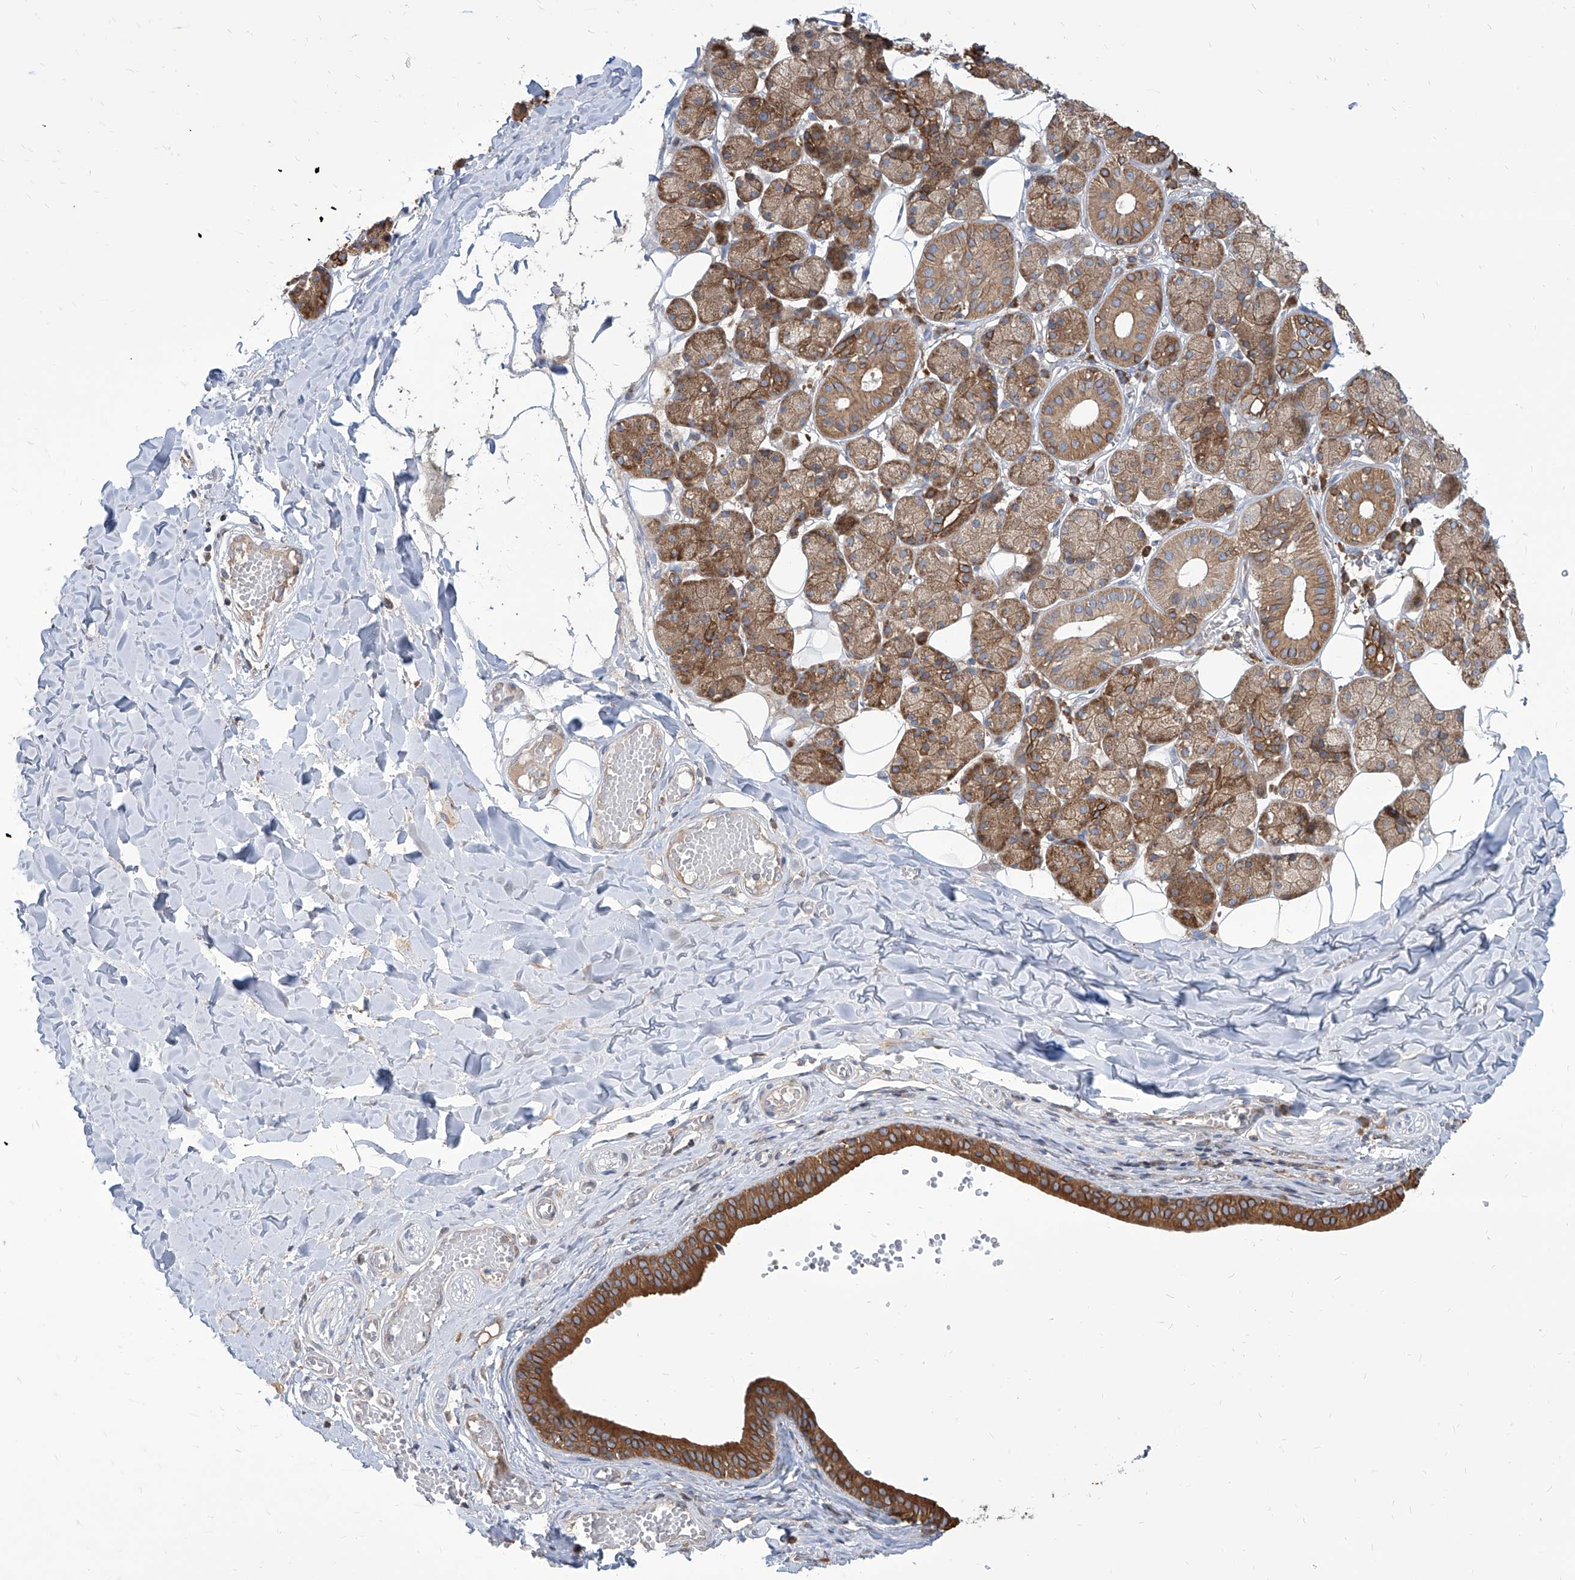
{"staining": {"intensity": "moderate", "quantity": ">75%", "location": "cytoplasmic/membranous"}, "tissue": "salivary gland", "cell_type": "Glandular cells", "image_type": "normal", "snomed": [{"axis": "morphology", "description": "Normal tissue, NOS"}, {"axis": "topography", "description": "Salivary gland"}], "caption": "Moderate cytoplasmic/membranous expression is appreciated in about >75% of glandular cells in unremarkable salivary gland.", "gene": "FAM83B", "patient": {"sex": "female", "age": 33}}